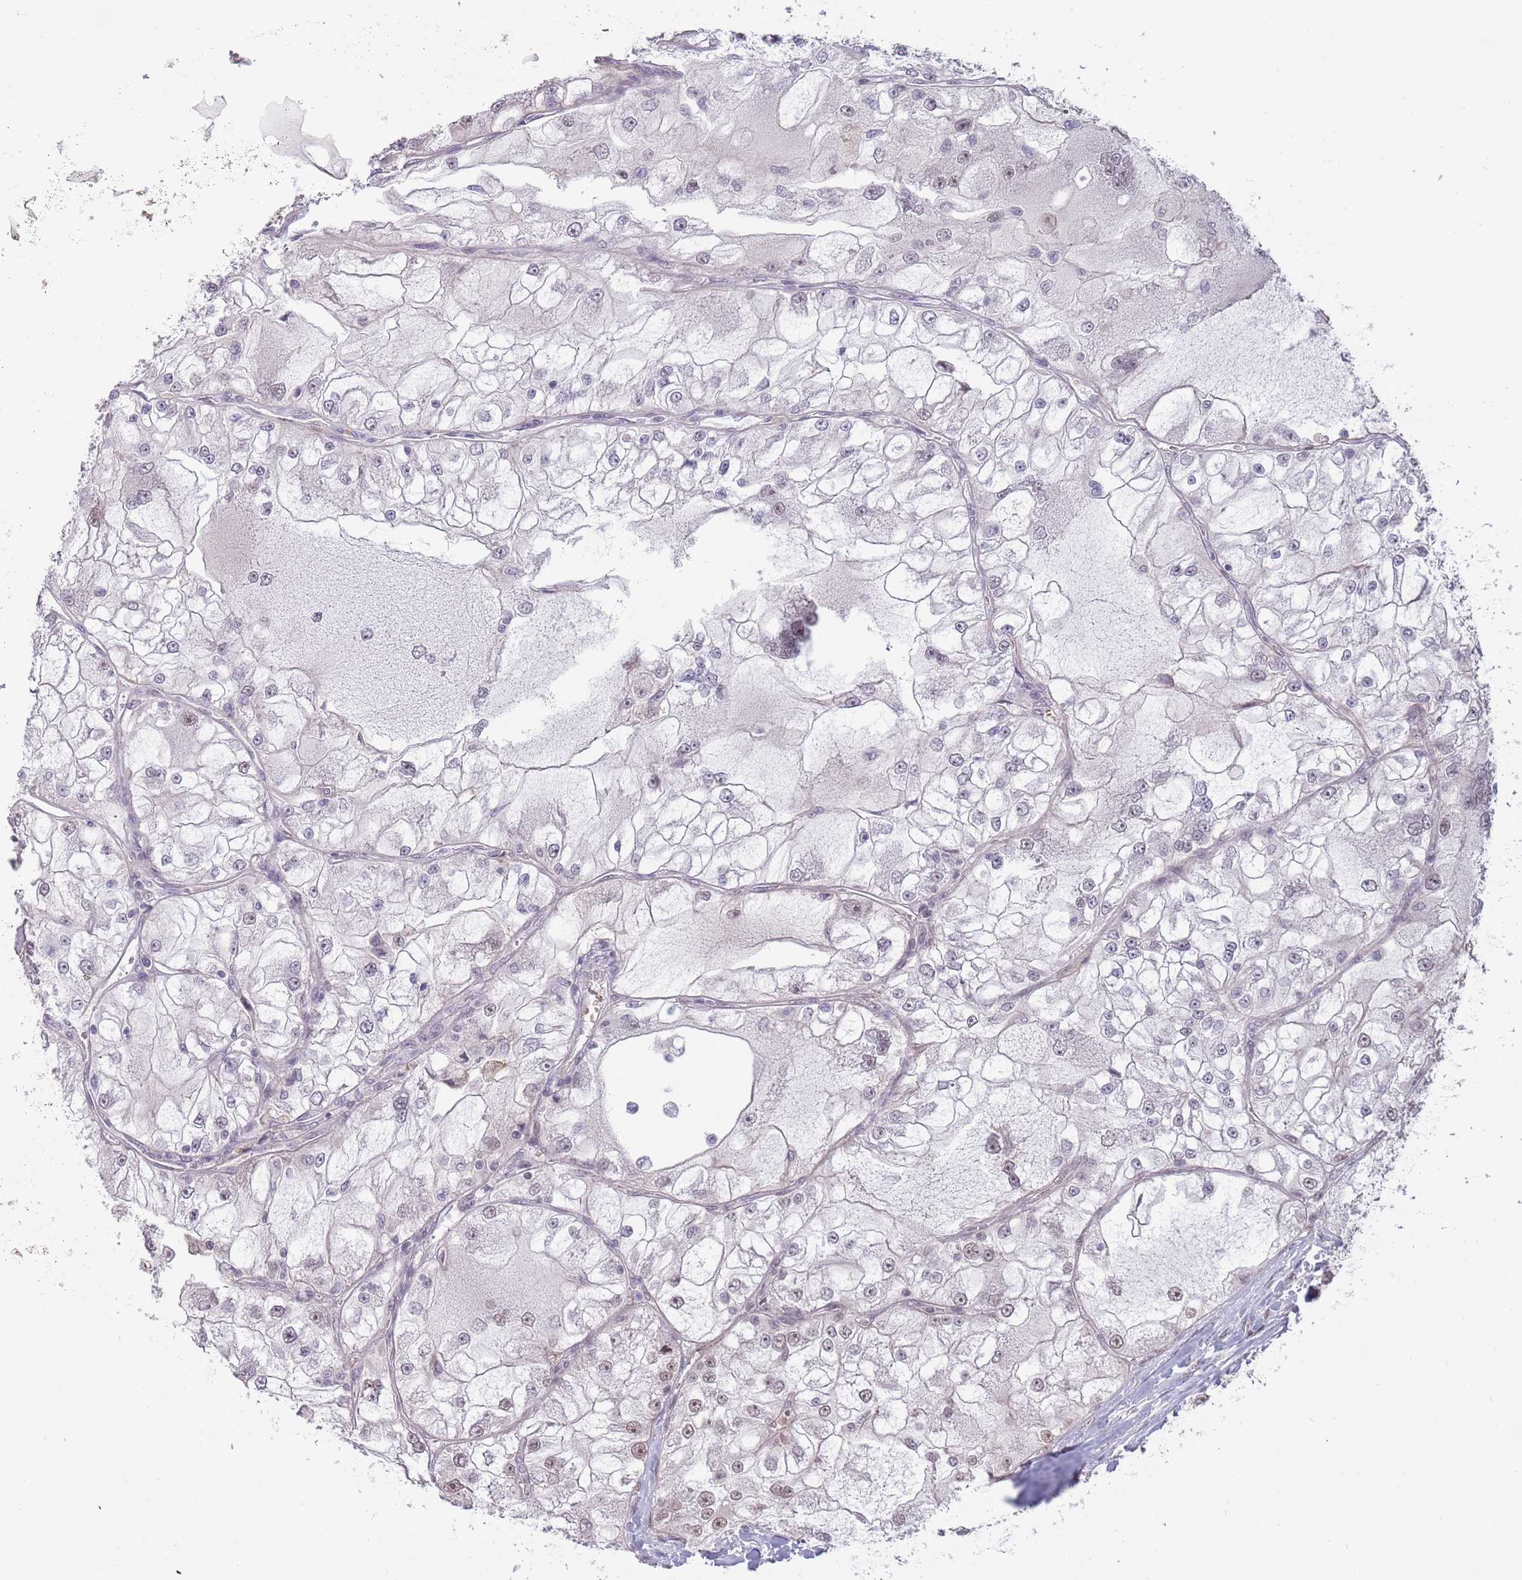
{"staining": {"intensity": "negative", "quantity": "none", "location": "none"}, "tissue": "renal cancer", "cell_type": "Tumor cells", "image_type": "cancer", "snomed": [{"axis": "morphology", "description": "Adenocarcinoma, NOS"}, {"axis": "topography", "description": "Kidney"}], "caption": "Immunohistochemistry image of neoplastic tissue: adenocarcinoma (renal) stained with DAB demonstrates no significant protein positivity in tumor cells. (DAB immunohistochemistry, high magnification).", "gene": "ZBTB7A", "patient": {"sex": "female", "age": 72}}